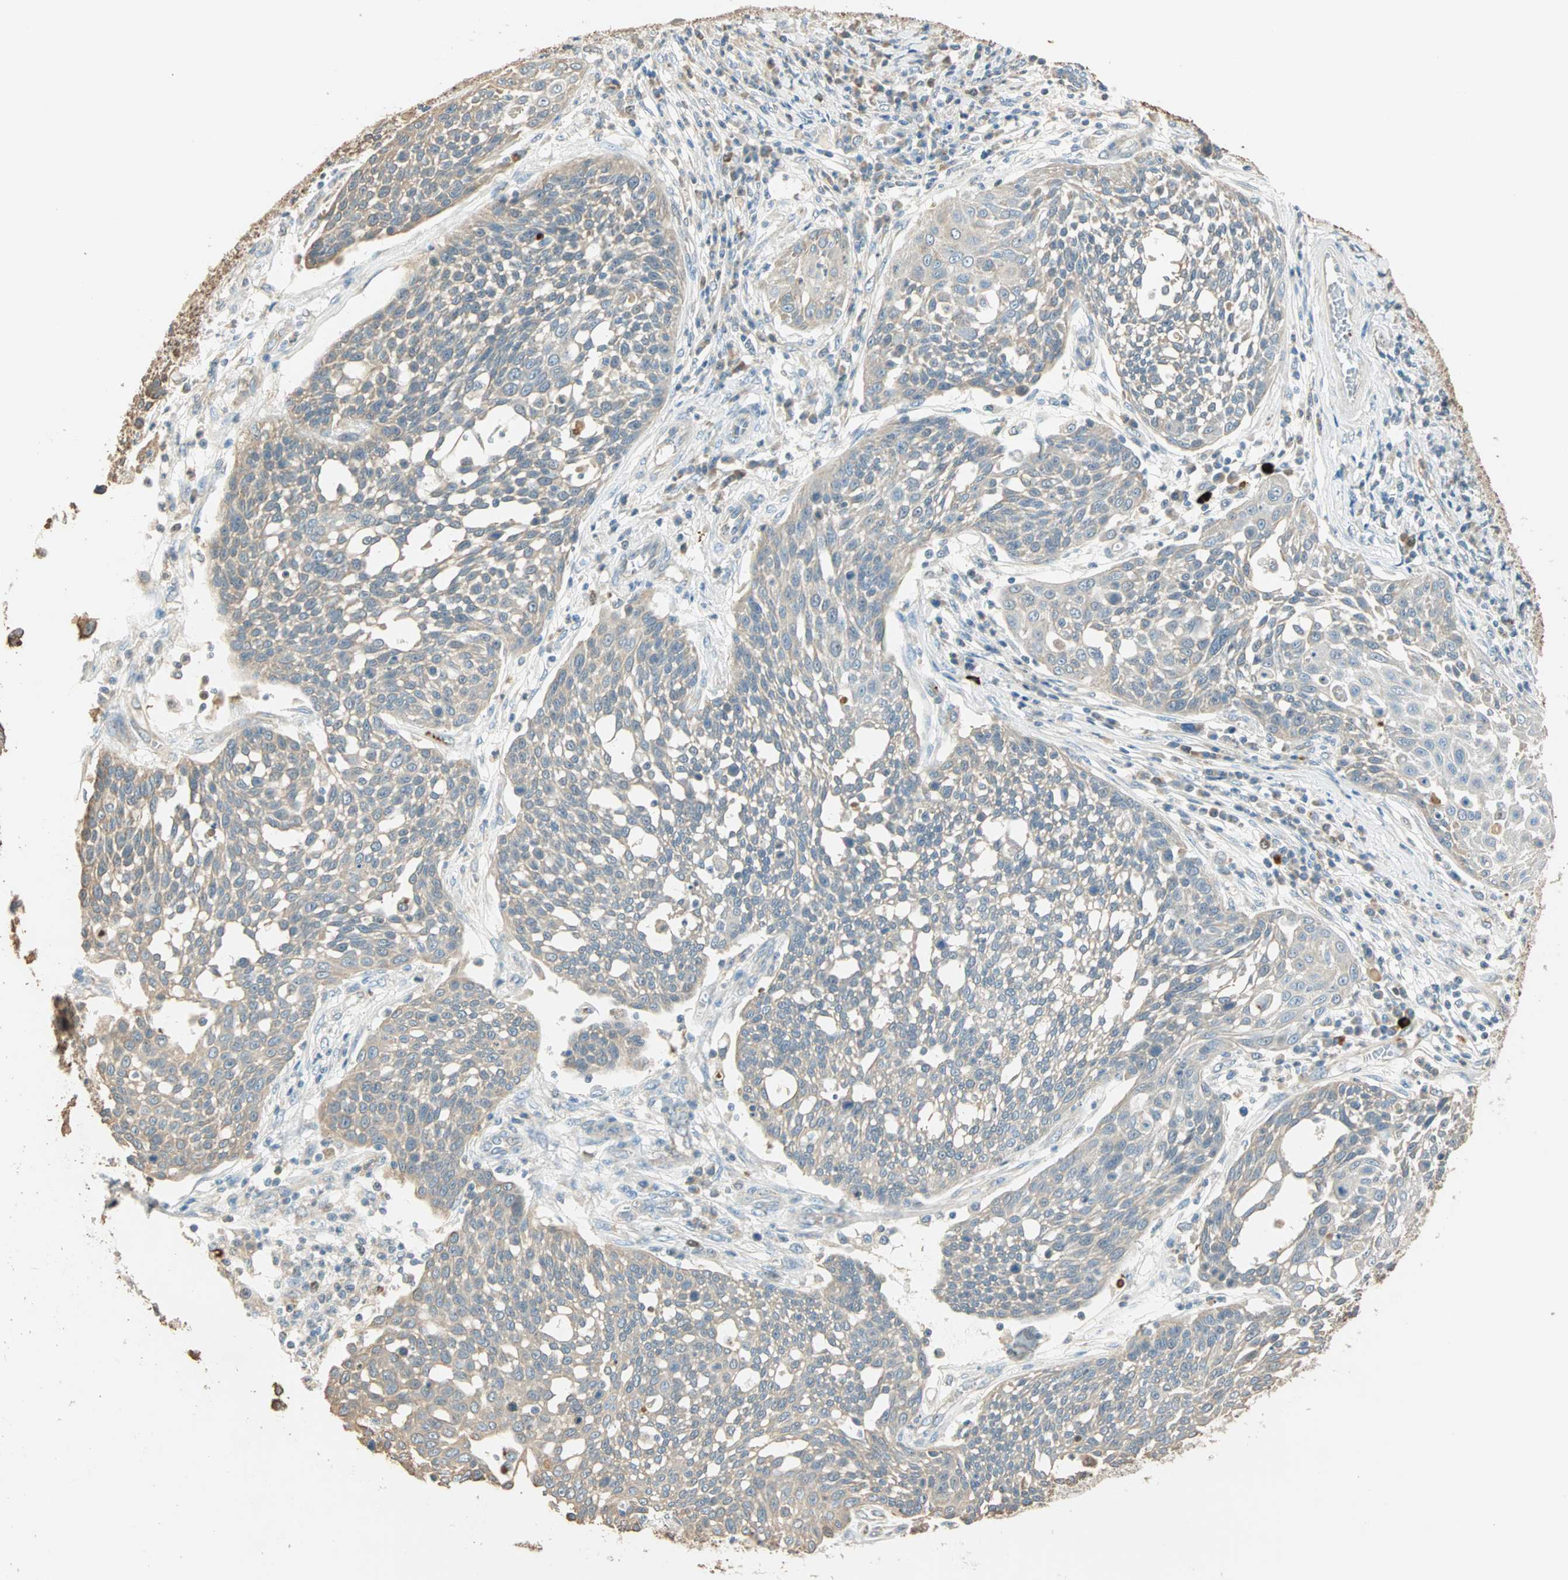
{"staining": {"intensity": "weak", "quantity": "<25%", "location": "cytoplasmic/membranous"}, "tissue": "cervical cancer", "cell_type": "Tumor cells", "image_type": "cancer", "snomed": [{"axis": "morphology", "description": "Squamous cell carcinoma, NOS"}, {"axis": "topography", "description": "Cervix"}], "caption": "Histopathology image shows no protein staining in tumor cells of cervical squamous cell carcinoma tissue.", "gene": "RAD18", "patient": {"sex": "female", "age": 34}}